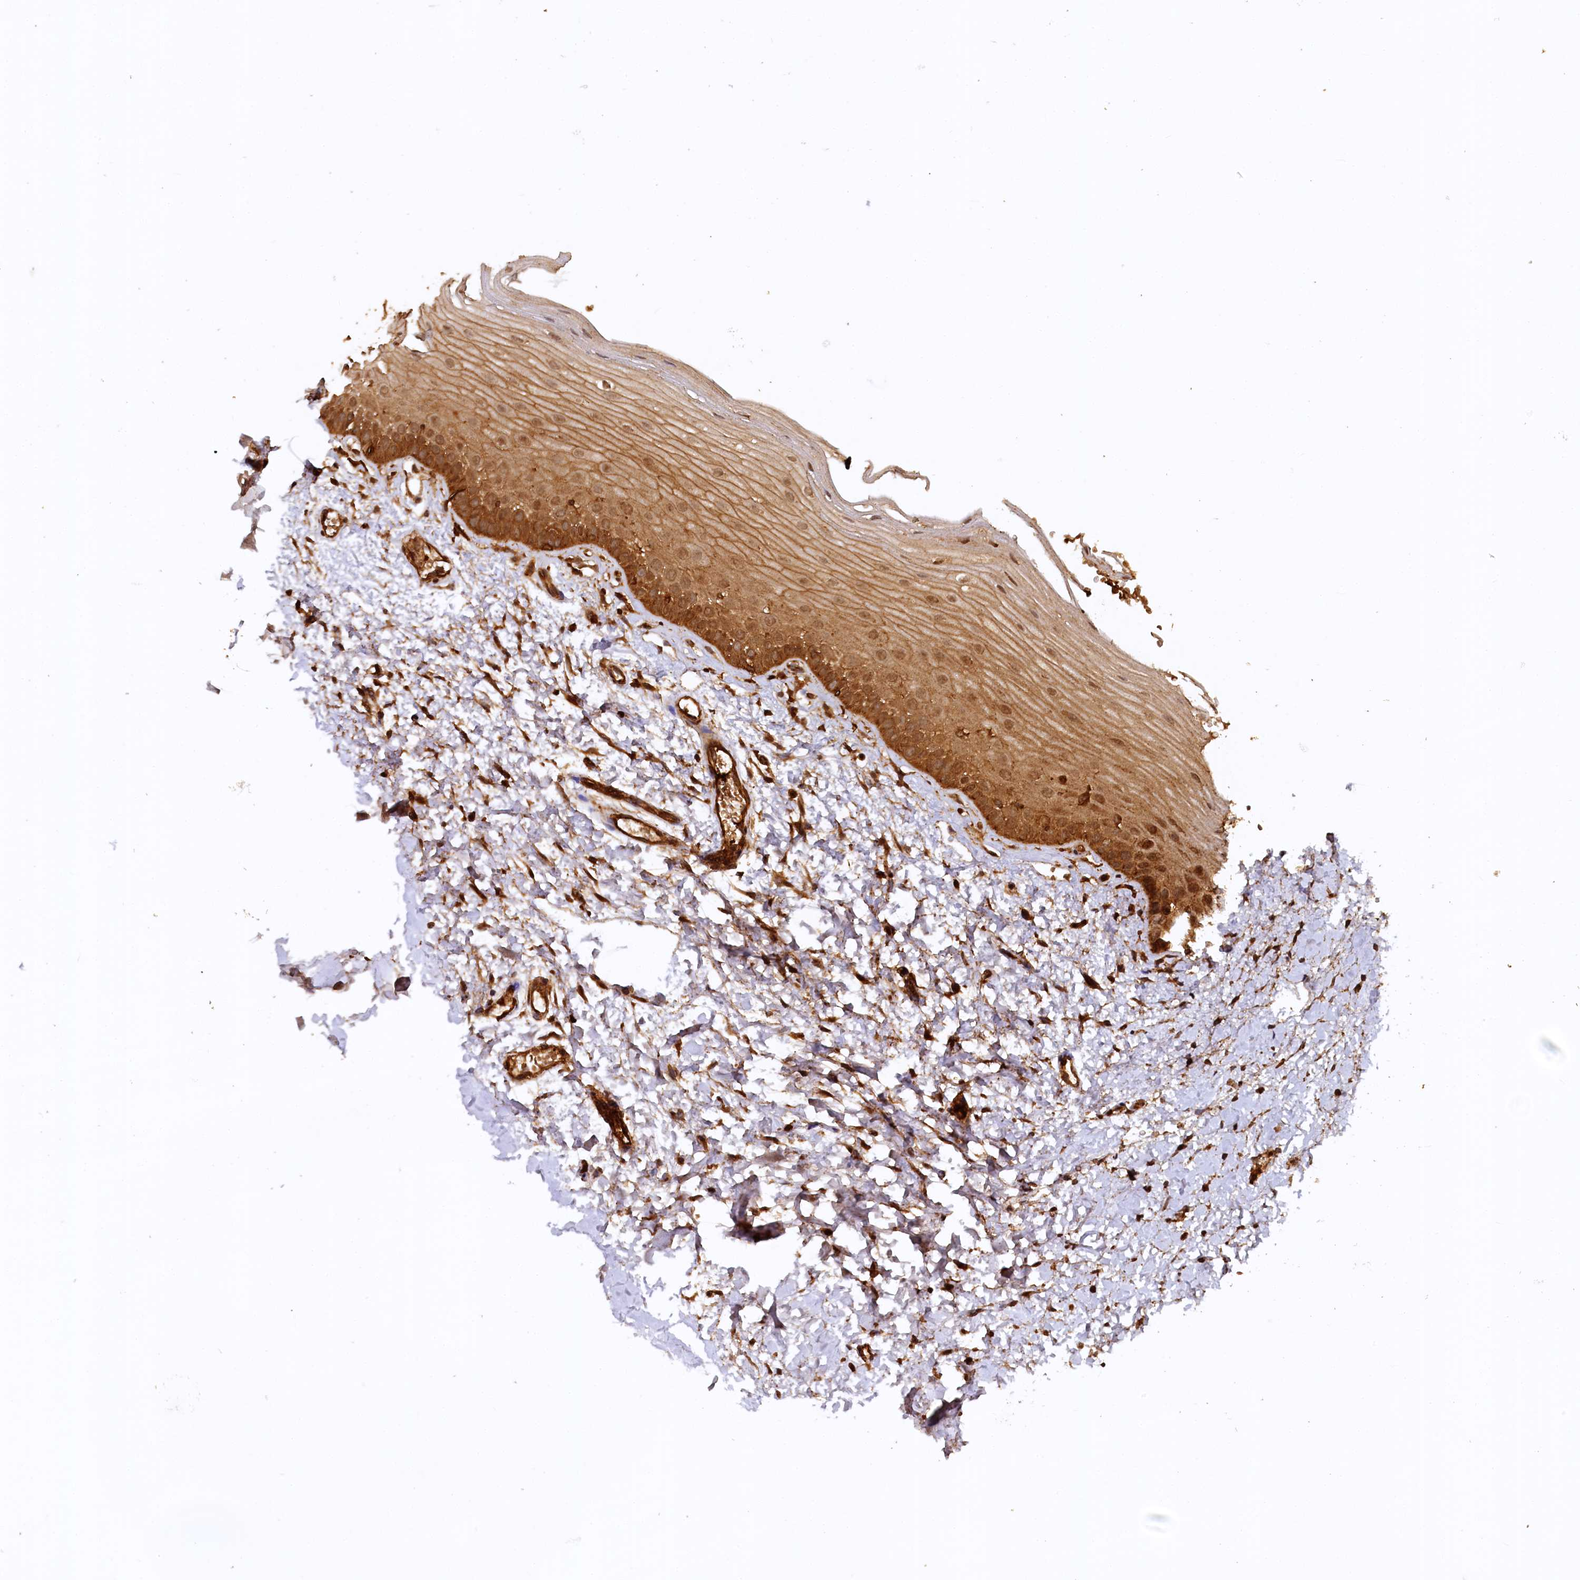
{"staining": {"intensity": "strong", "quantity": "25%-75%", "location": "cytoplasmic/membranous,nuclear"}, "tissue": "oral mucosa", "cell_type": "Squamous epithelial cells", "image_type": "normal", "snomed": [{"axis": "morphology", "description": "Normal tissue, NOS"}, {"axis": "topography", "description": "Oral tissue"}], "caption": "A brown stain shows strong cytoplasmic/membranous,nuclear positivity of a protein in squamous epithelial cells of benign human oral mucosa.", "gene": "STUB1", "patient": {"sex": "female", "age": 56}}